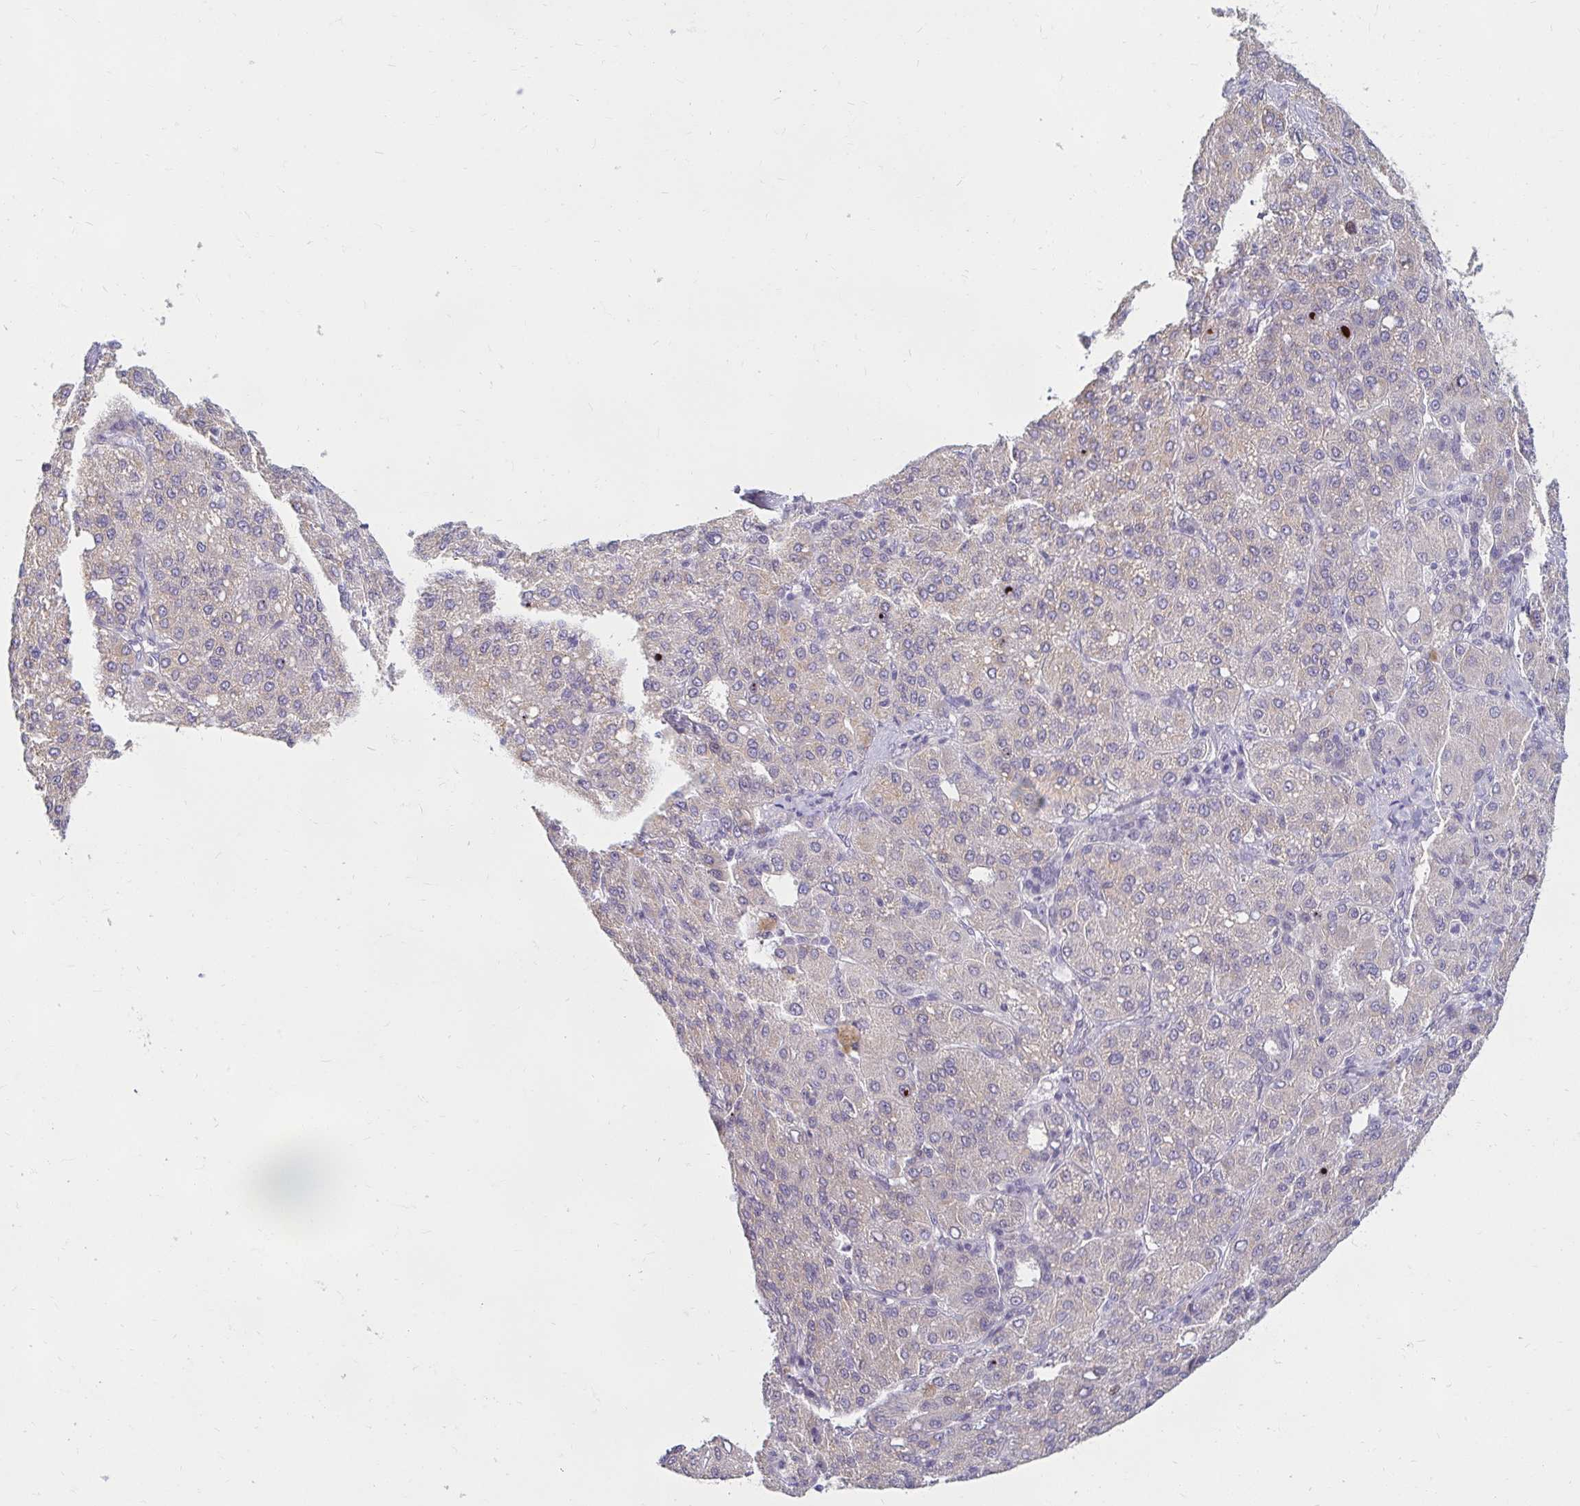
{"staining": {"intensity": "negative", "quantity": "none", "location": "none"}, "tissue": "liver cancer", "cell_type": "Tumor cells", "image_type": "cancer", "snomed": [{"axis": "morphology", "description": "Carcinoma, Hepatocellular, NOS"}, {"axis": "topography", "description": "Liver"}], "caption": "A histopathology image of liver hepatocellular carcinoma stained for a protein reveals no brown staining in tumor cells.", "gene": "DDN", "patient": {"sex": "male", "age": 65}}